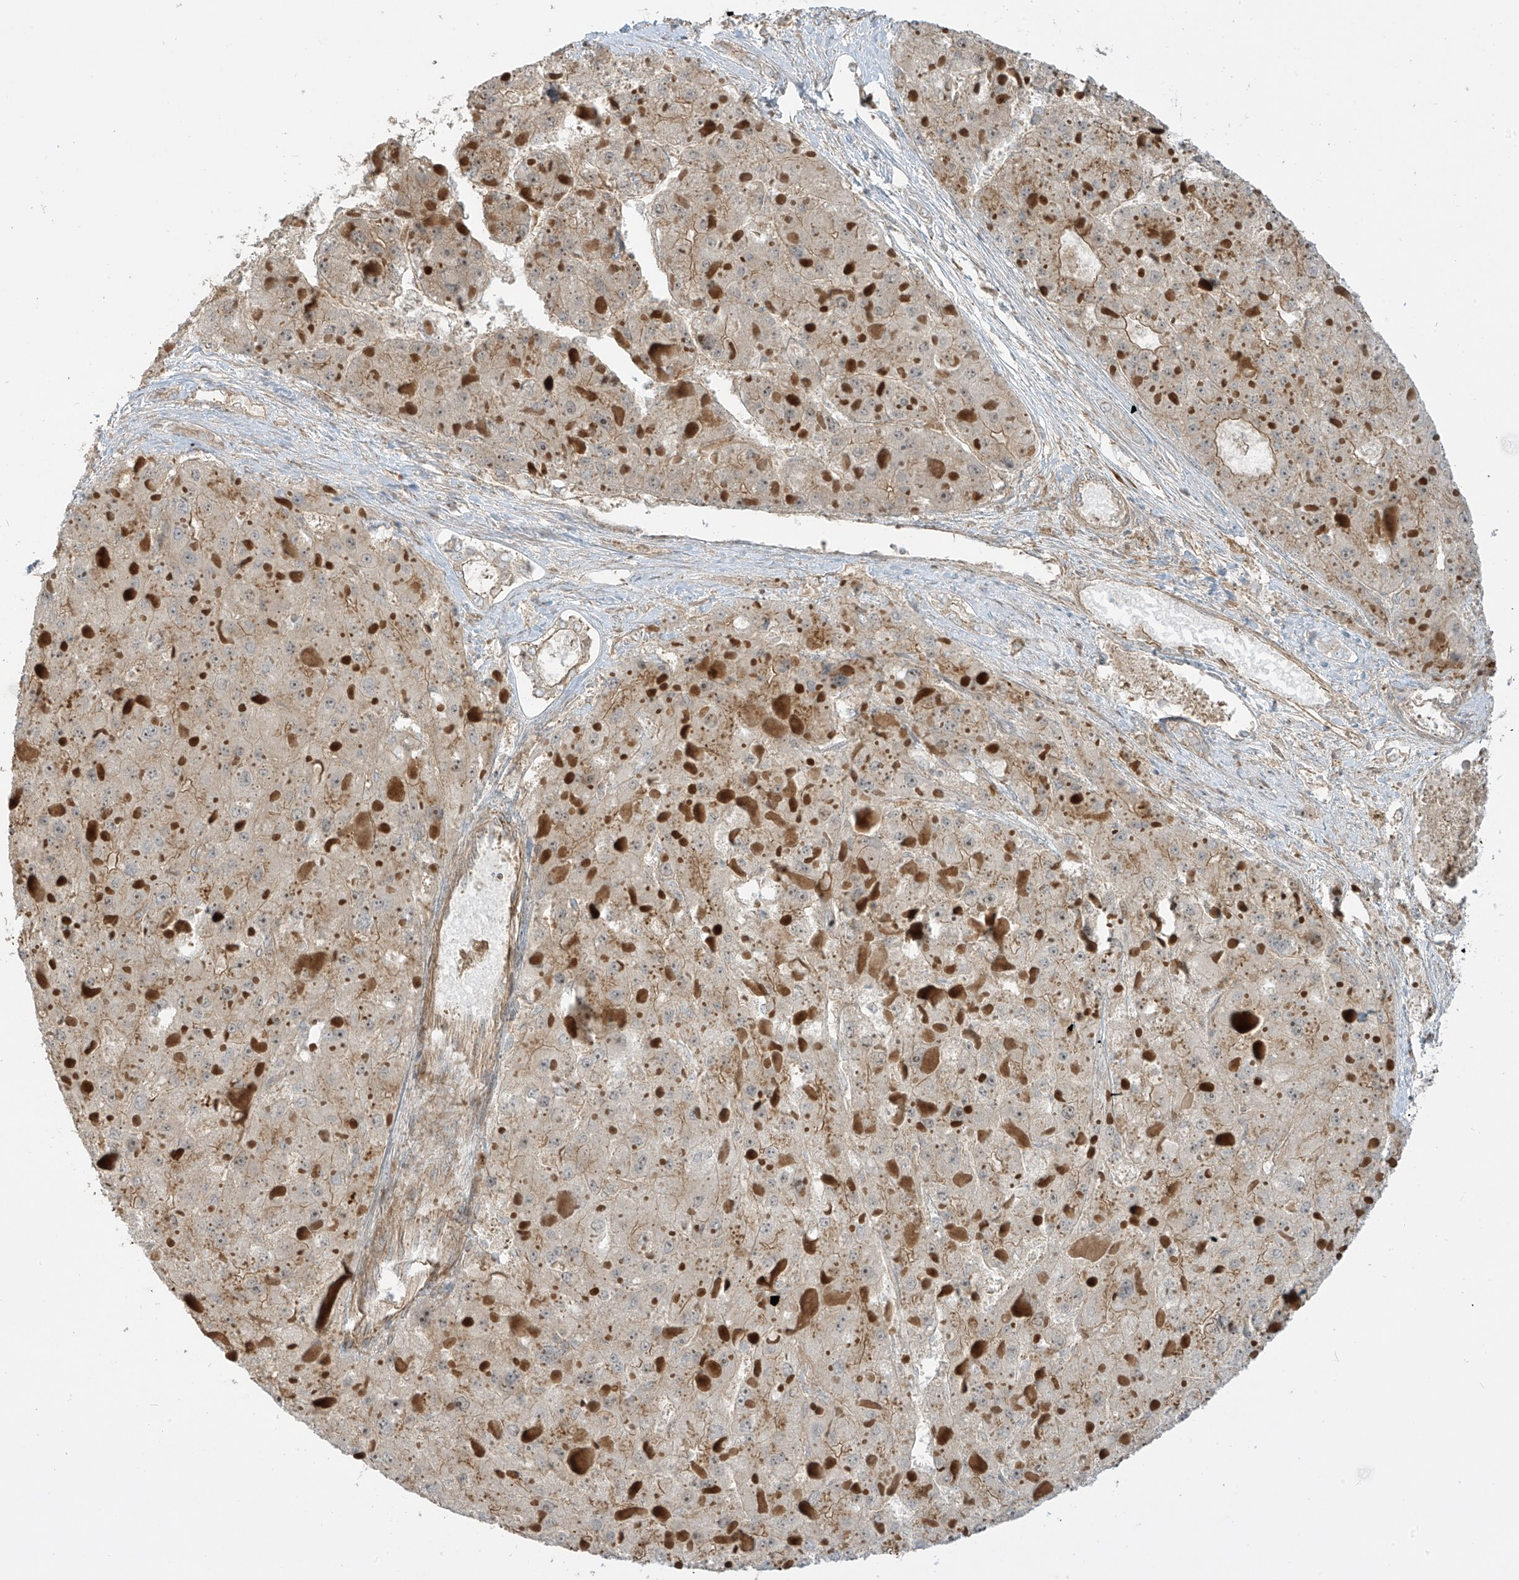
{"staining": {"intensity": "weak", "quantity": "25%-75%", "location": "cytoplasmic/membranous"}, "tissue": "liver cancer", "cell_type": "Tumor cells", "image_type": "cancer", "snomed": [{"axis": "morphology", "description": "Carcinoma, Hepatocellular, NOS"}, {"axis": "topography", "description": "Liver"}], "caption": "Immunohistochemical staining of hepatocellular carcinoma (liver) shows low levels of weak cytoplasmic/membranous protein staining in approximately 25%-75% of tumor cells.", "gene": "ENTR1", "patient": {"sex": "female", "age": 73}}